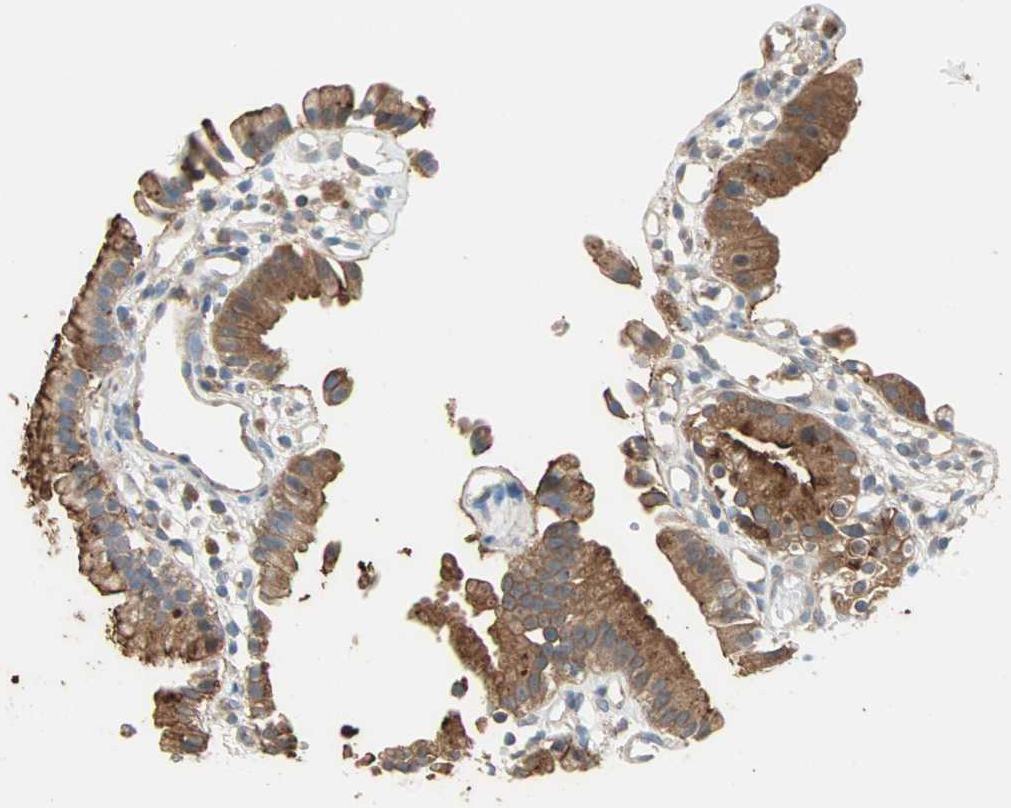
{"staining": {"intensity": "moderate", "quantity": ">75%", "location": "cytoplasmic/membranous"}, "tissue": "gallbladder", "cell_type": "Glandular cells", "image_type": "normal", "snomed": [{"axis": "morphology", "description": "Normal tissue, NOS"}, {"axis": "topography", "description": "Gallbladder"}], "caption": "Glandular cells display medium levels of moderate cytoplasmic/membranous positivity in approximately >75% of cells in normal gallbladder.", "gene": "SAR1A", "patient": {"sex": "male", "age": 65}}